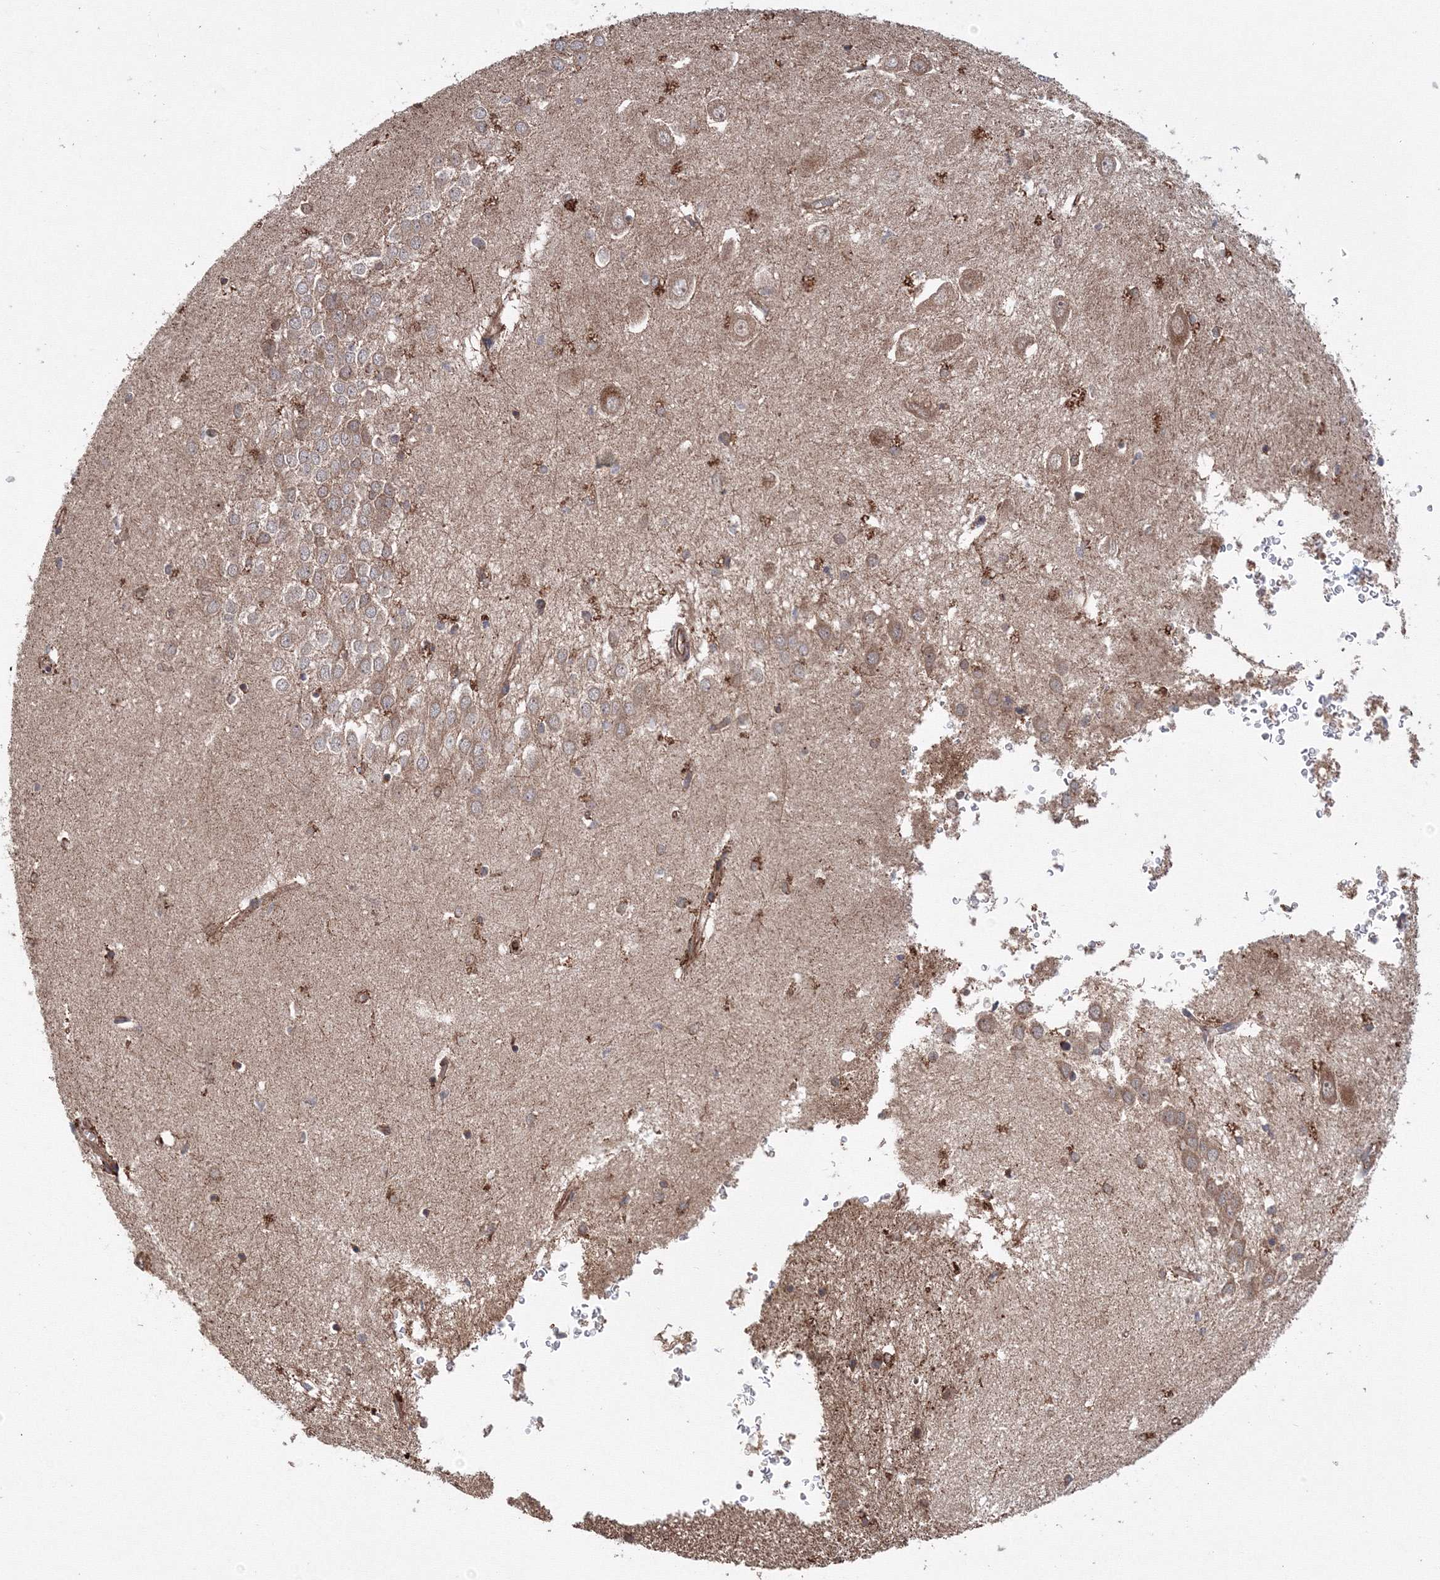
{"staining": {"intensity": "weak", "quantity": "<25%", "location": "cytoplasmic/membranous"}, "tissue": "hippocampus", "cell_type": "Glial cells", "image_type": "normal", "snomed": [{"axis": "morphology", "description": "Normal tissue, NOS"}, {"axis": "topography", "description": "Hippocampus"}], "caption": "Photomicrograph shows no protein expression in glial cells of benign hippocampus.", "gene": "ATG3", "patient": {"sex": "female", "age": 64}}